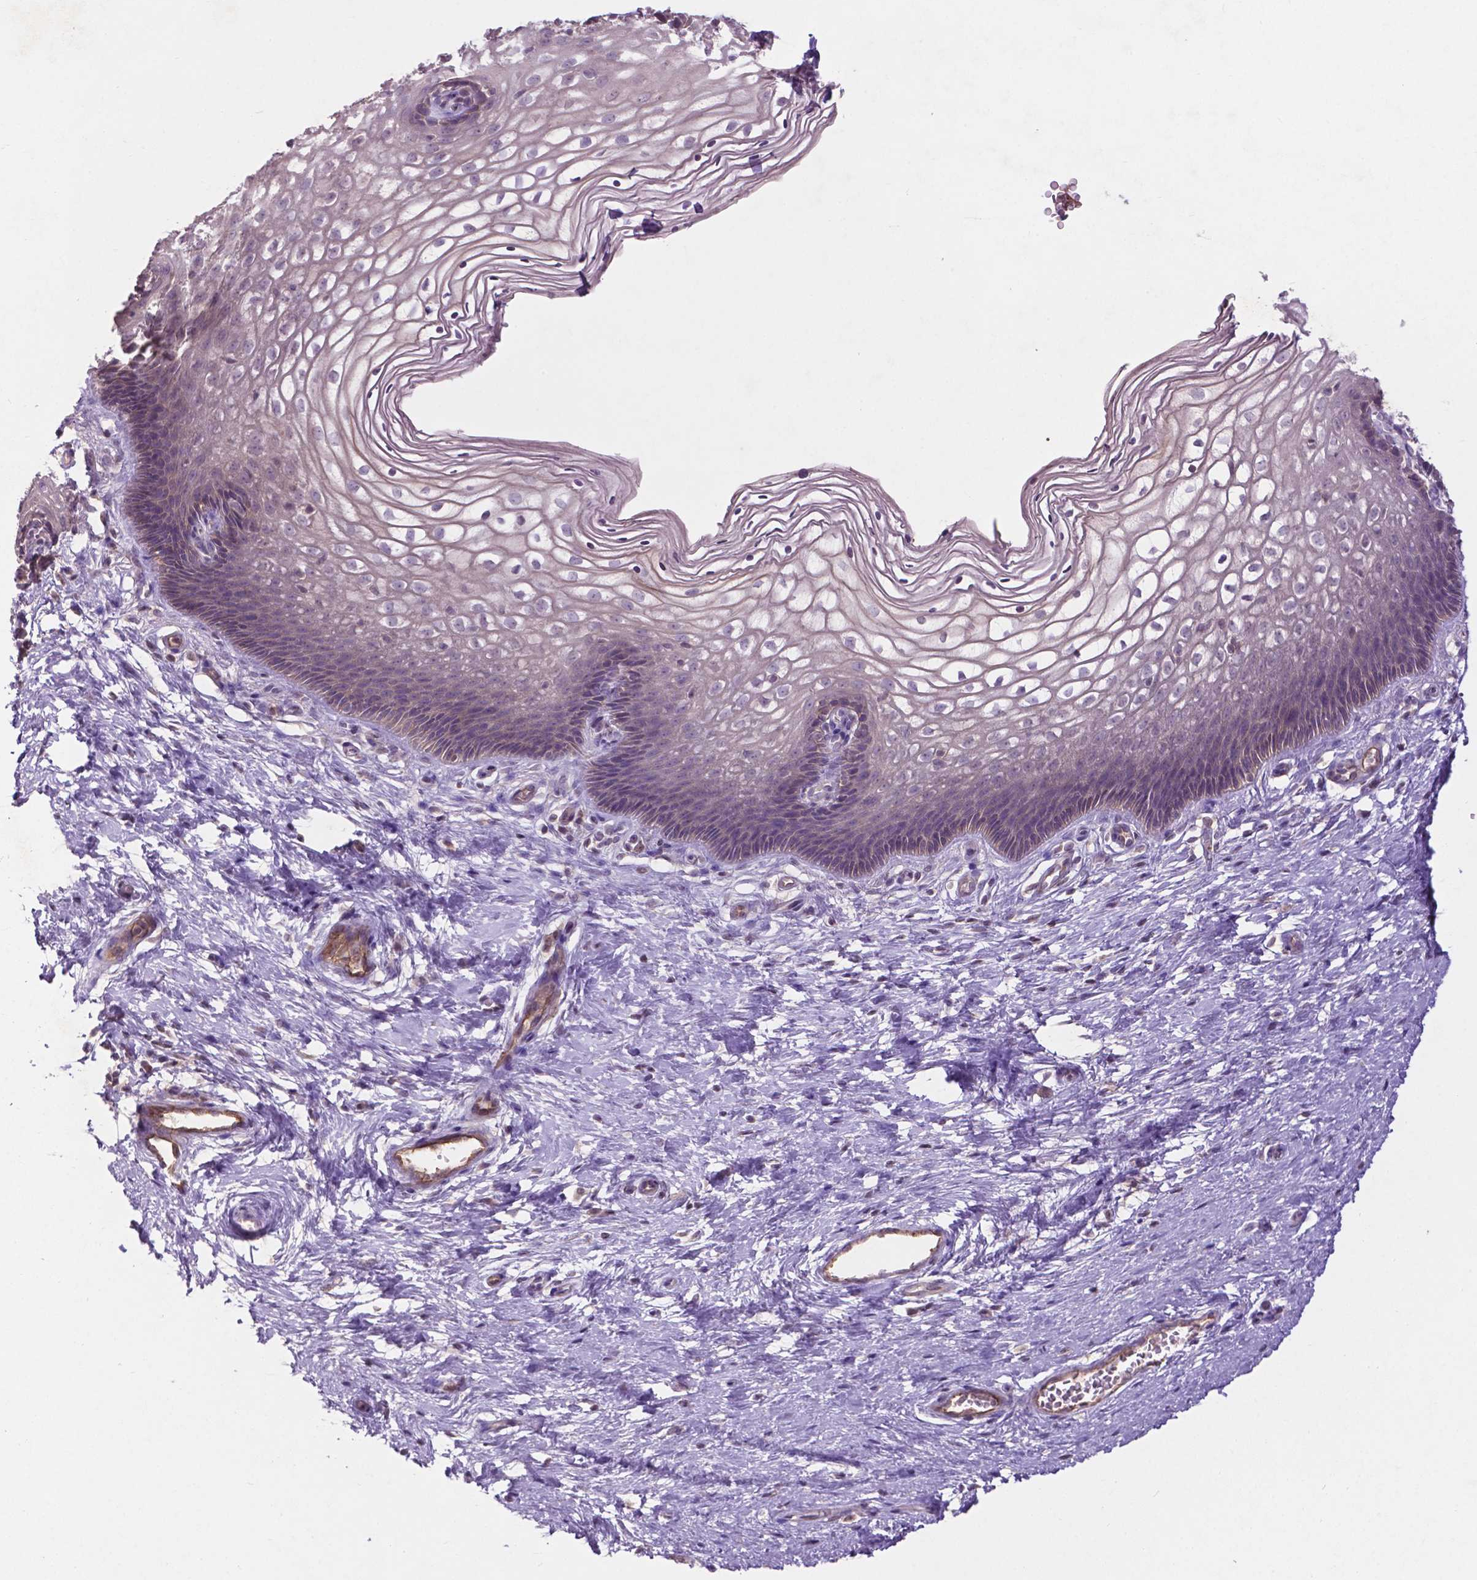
{"staining": {"intensity": "moderate", "quantity": ">75%", "location": "cytoplasmic/membranous,nuclear"}, "tissue": "cervix", "cell_type": "Glandular cells", "image_type": "normal", "snomed": [{"axis": "morphology", "description": "Normal tissue, NOS"}, {"axis": "topography", "description": "Cervix"}], "caption": "Benign cervix exhibits moderate cytoplasmic/membranous,nuclear positivity in about >75% of glandular cells, visualized by immunohistochemistry.", "gene": "ARL5C", "patient": {"sex": "female", "age": 34}}